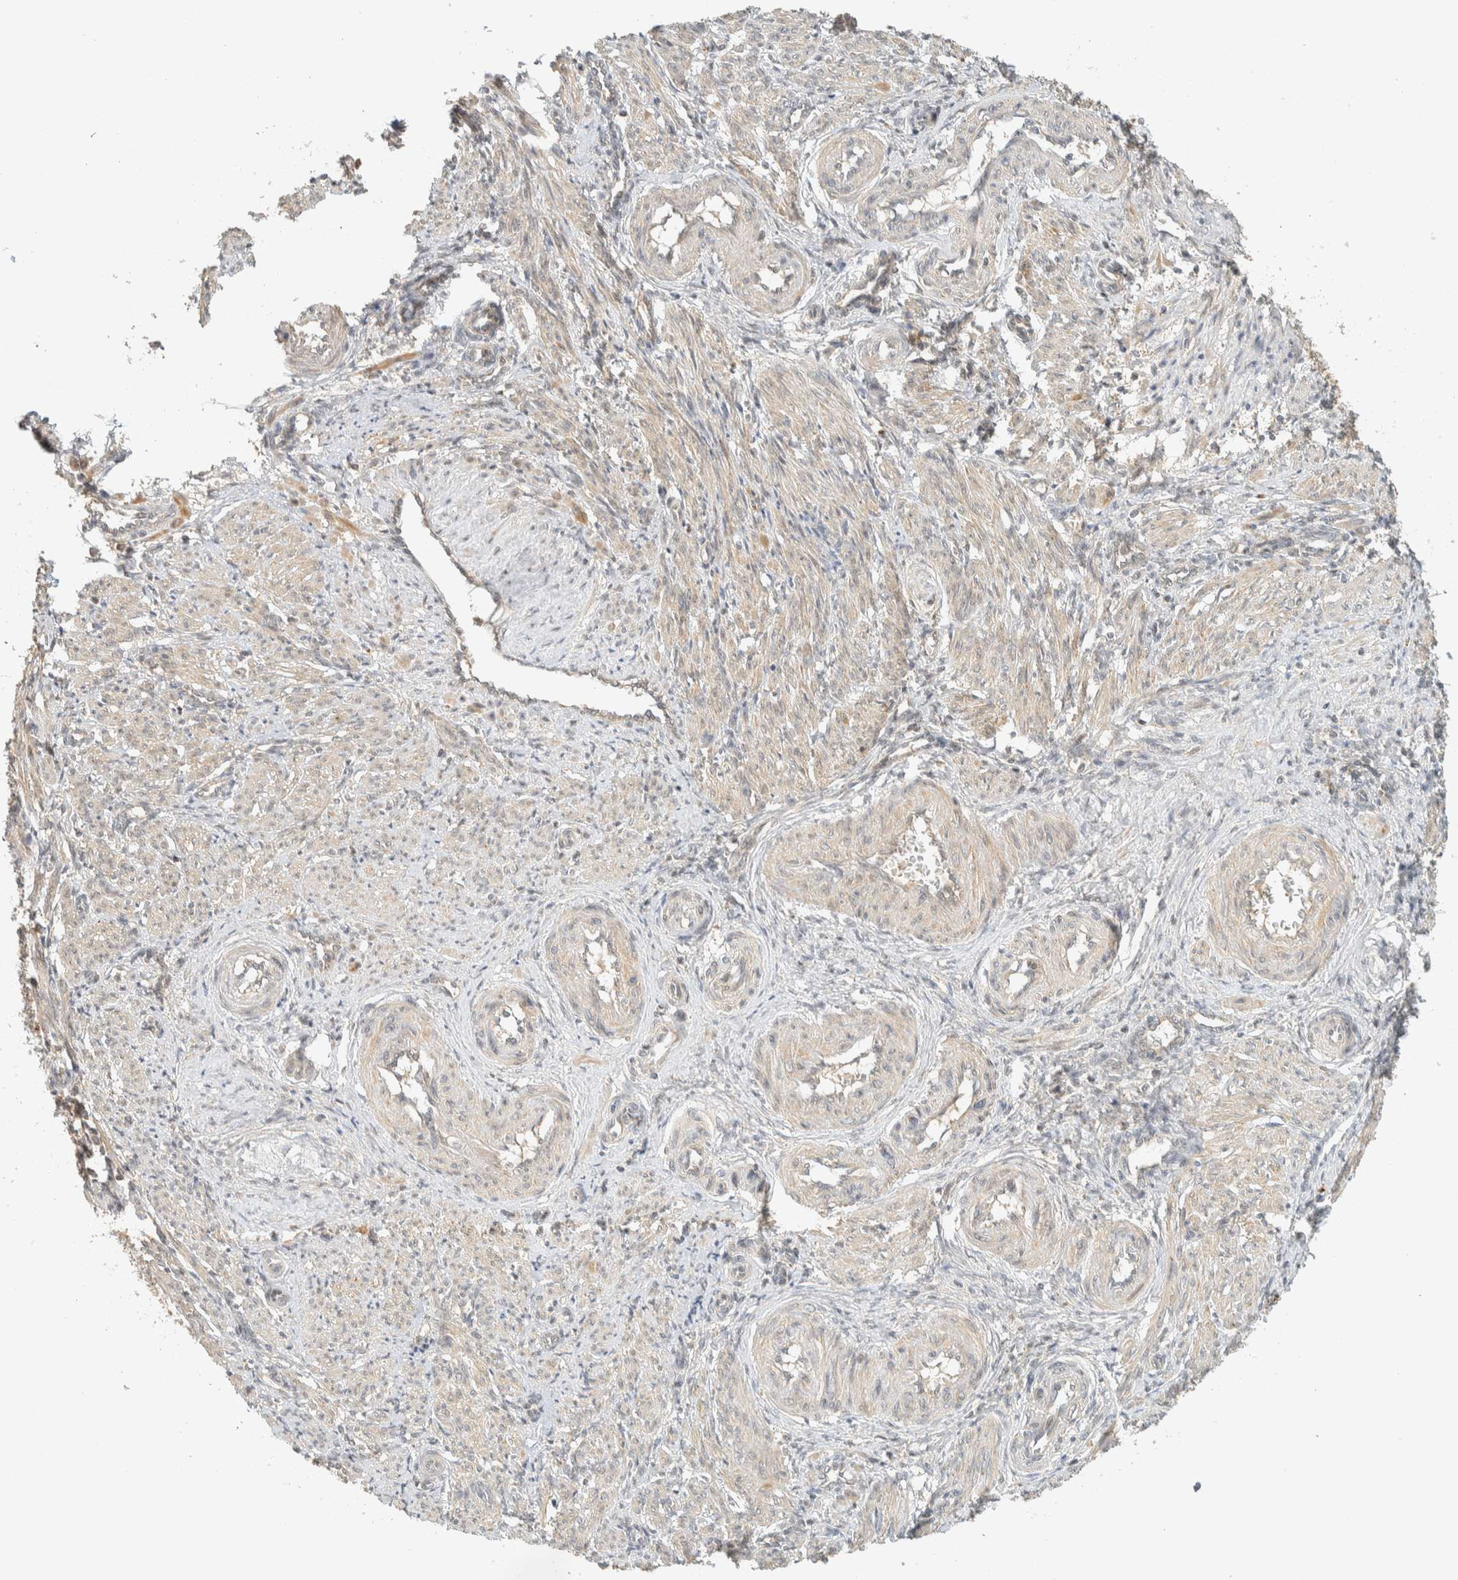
{"staining": {"intensity": "moderate", "quantity": "<25%", "location": "cytoplasmic/membranous"}, "tissue": "smooth muscle", "cell_type": "Smooth muscle cells", "image_type": "normal", "snomed": [{"axis": "morphology", "description": "Normal tissue, NOS"}, {"axis": "topography", "description": "Endometrium"}], "caption": "Brown immunohistochemical staining in normal human smooth muscle reveals moderate cytoplasmic/membranous expression in about <25% of smooth muscle cells.", "gene": "KIFAP3", "patient": {"sex": "female", "age": 33}}